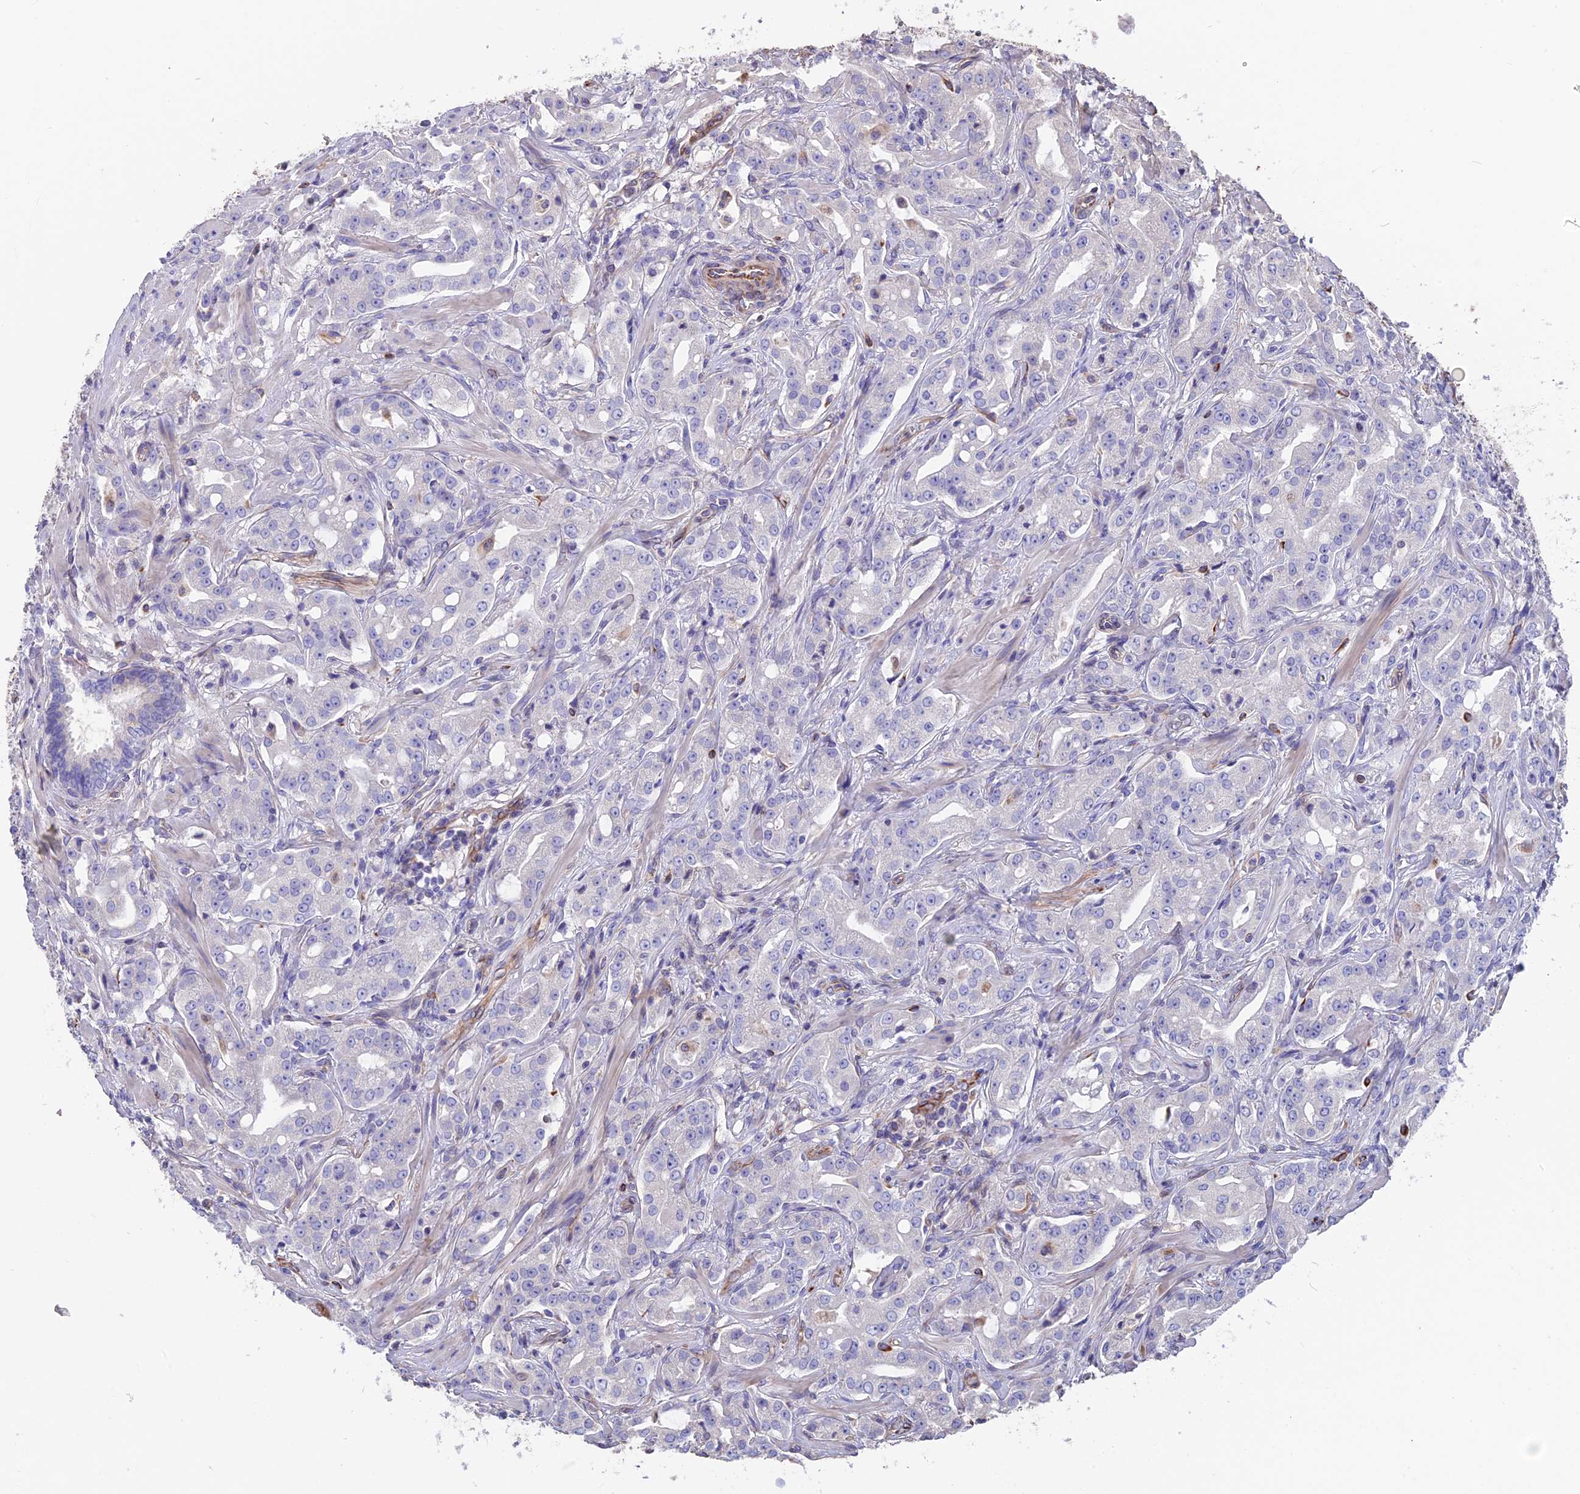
{"staining": {"intensity": "negative", "quantity": "none", "location": "none"}, "tissue": "prostate cancer", "cell_type": "Tumor cells", "image_type": "cancer", "snomed": [{"axis": "morphology", "description": "Adenocarcinoma, High grade"}, {"axis": "topography", "description": "Prostate"}], "caption": "Immunohistochemical staining of human prostate cancer exhibits no significant positivity in tumor cells.", "gene": "SEH1L", "patient": {"sex": "male", "age": 63}}